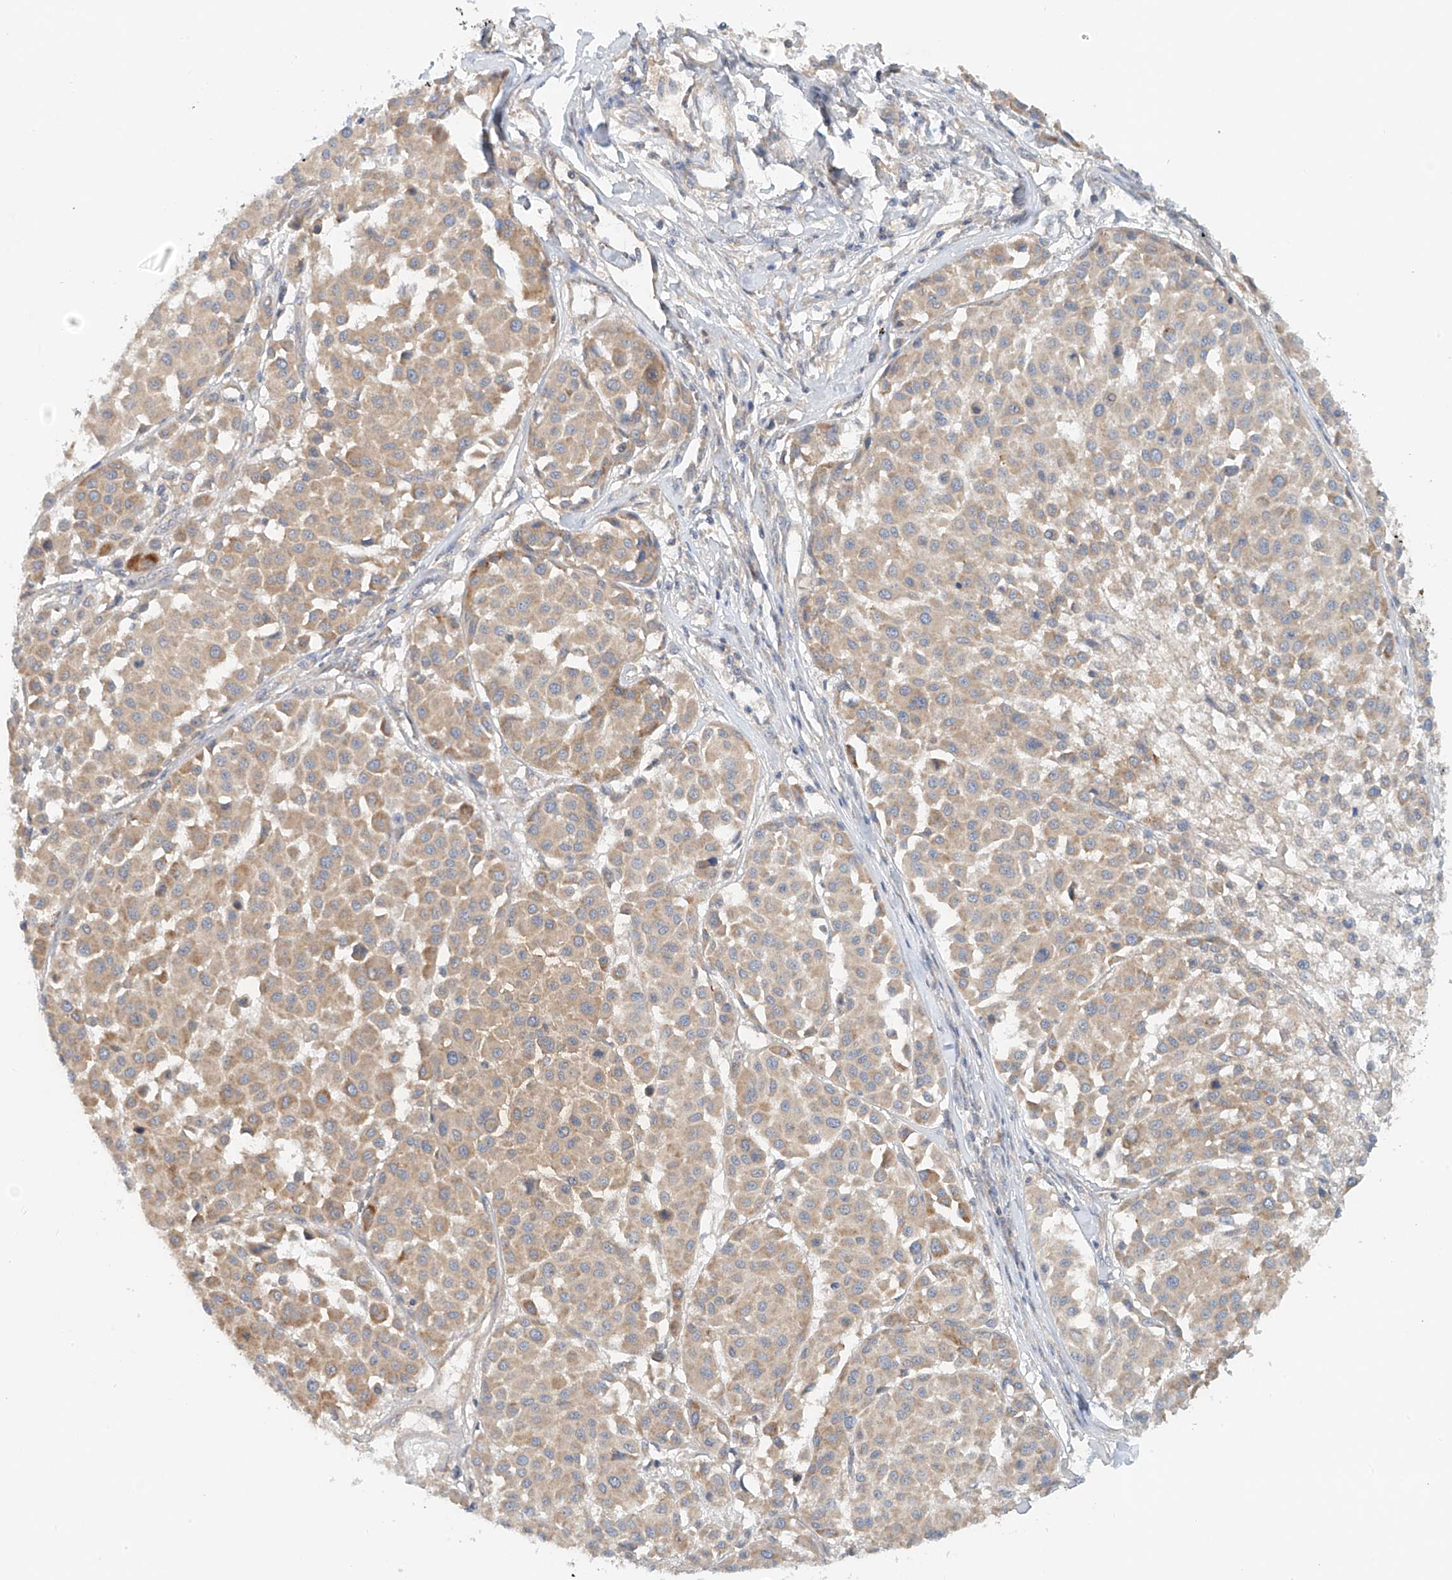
{"staining": {"intensity": "weak", "quantity": ">75%", "location": "cytoplasmic/membranous"}, "tissue": "melanoma", "cell_type": "Tumor cells", "image_type": "cancer", "snomed": [{"axis": "morphology", "description": "Malignant melanoma, Metastatic site"}, {"axis": "topography", "description": "Soft tissue"}], "caption": "Immunohistochemical staining of human melanoma shows low levels of weak cytoplasmic/membranous positivity in about >75% of tumor cells.", "gene": "LYRM9", "patient": {"sex": "male", "age": 41}}